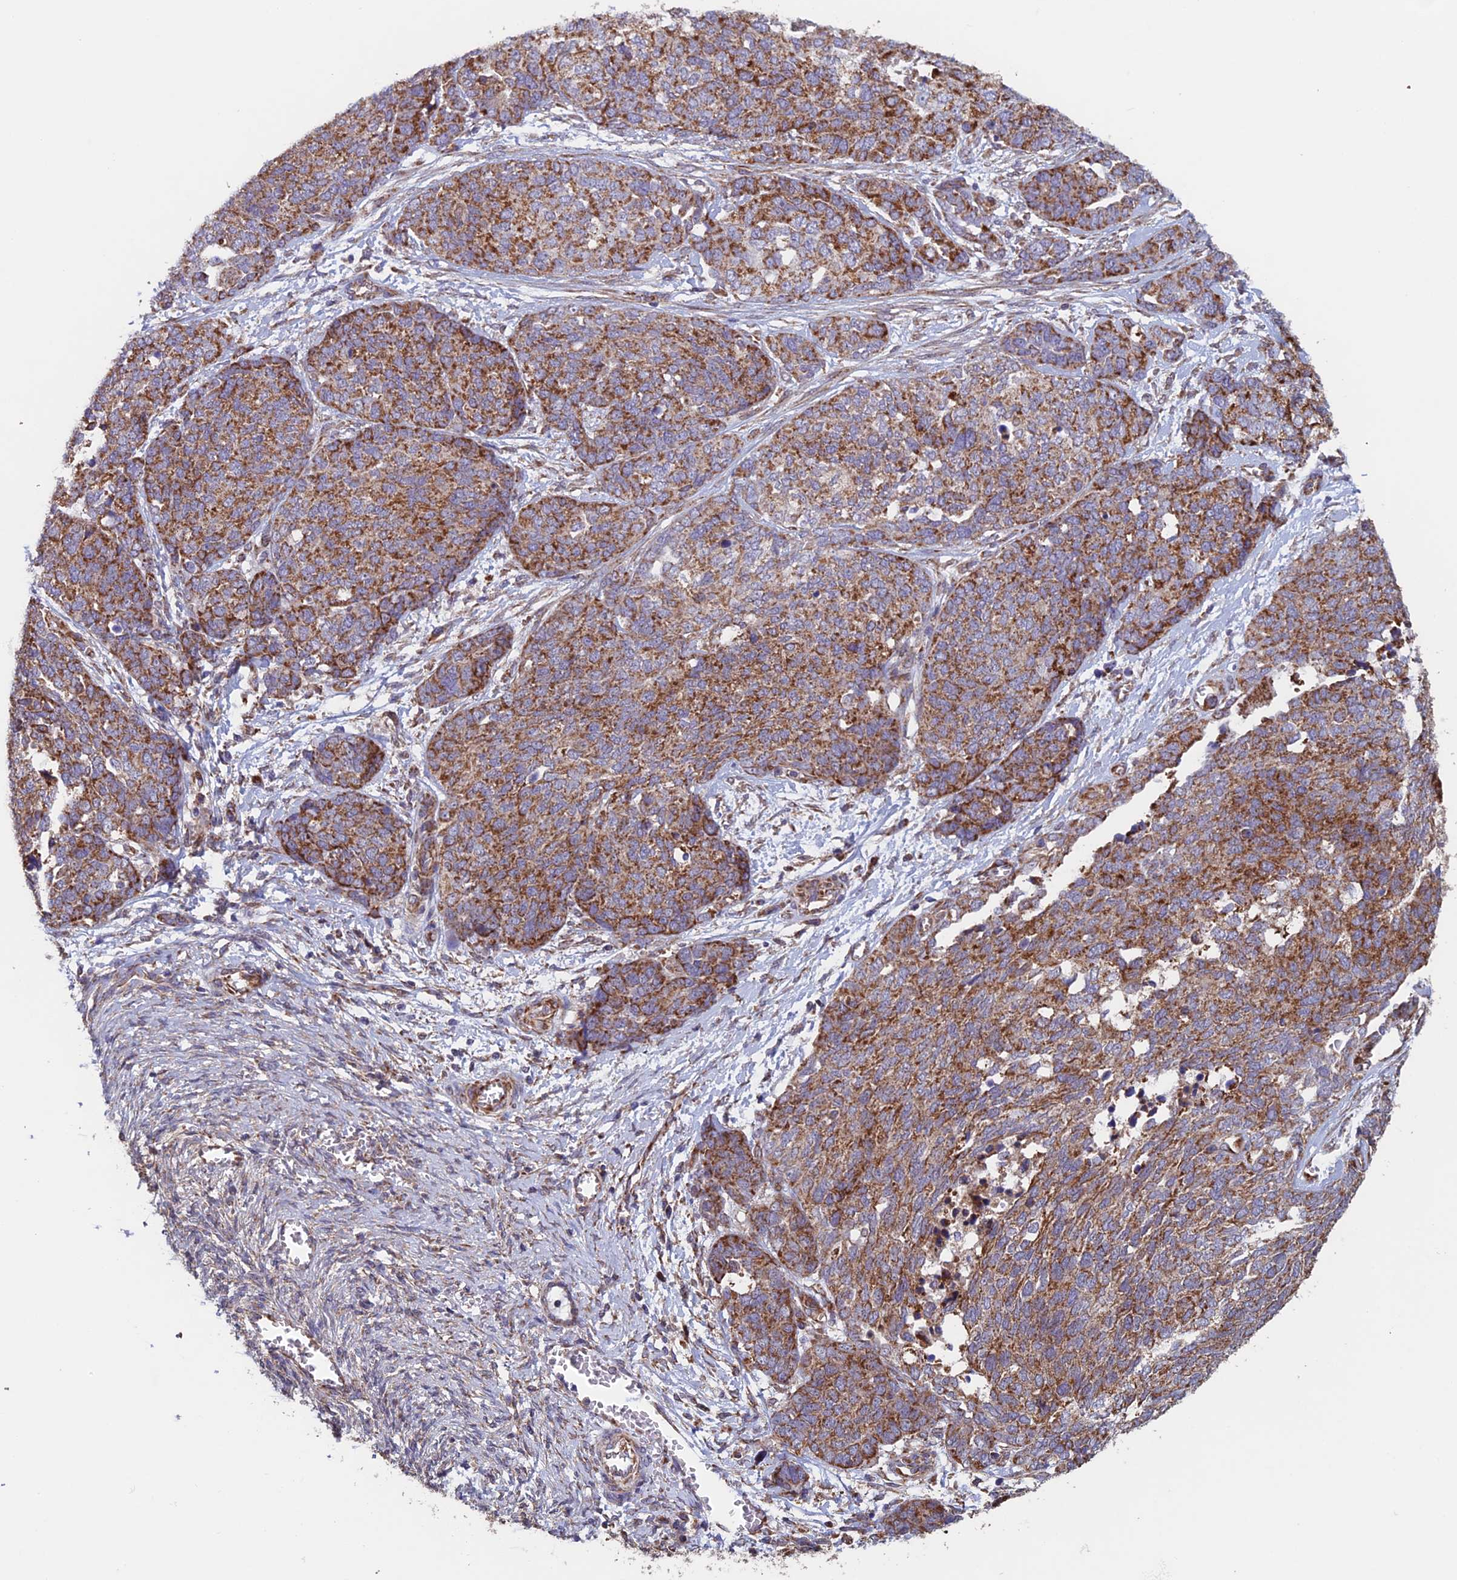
{"staining": {"intensity": "moderate", "quantity": ">75%", "location": "cytoplasmic/membranous"}, "tissue": "ovarian cancer", "cell_type": "Tumor cells", "image_type": "cancer", "snomed": [{"axis": "morphology", "description": "Cystadenocarcinoma, serous, NOS"}, {"axis": "topography", "description": "Ovary"}], "caption": "This micrograph shows ovarian cancer (serous cystadenocarcinoma) stained with immunohistochemistry to label a protein in brown. The cytoplasmic/membranous of tumor cells show moderate positivity for the protein. Nuclei are counter-stained blue.", "gene": "MRPL1", "patient": {"sex": "female", "age": 44}}